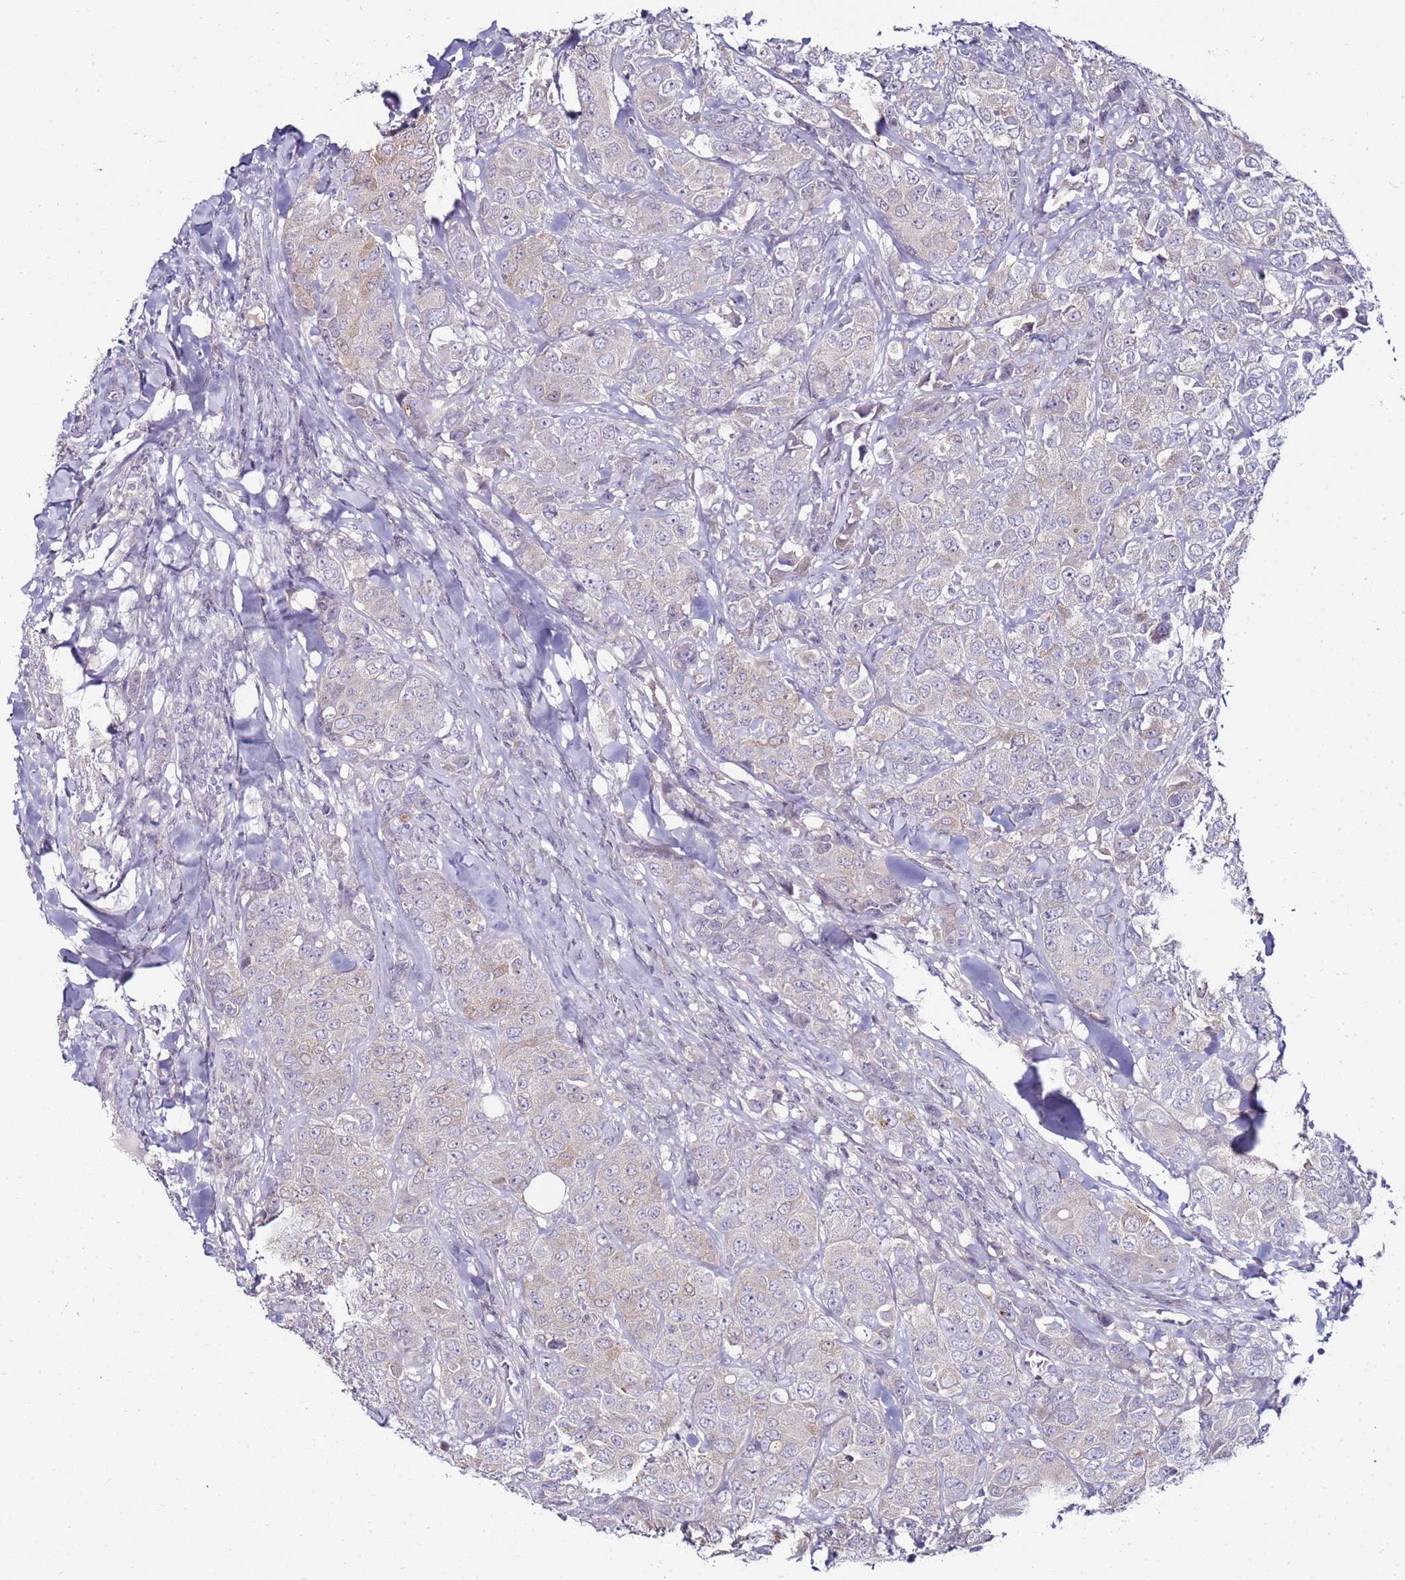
{"staining": {"intensity": "negative", "quantity": "none", "location": "none"}, "tissue": "breast cancer", "cell_type": "Tumor cells", "image_type": "cancer", "snomed": [{"axis": "morphology", "description": "Duct carcinoma"}, {"axis": "topography", "description": "Breast"}], "caption": "Immunohistochemical staining of breast cancer exhibits no significant positivity in tumor cells. Brightfield microscopy of immunohistochemistry (IHC) stained with DAB (brown) and hematoxylin (blue), captured at high magnification.", "gene": "GPN3", "patient": {"sex": "female", "age": 43}}